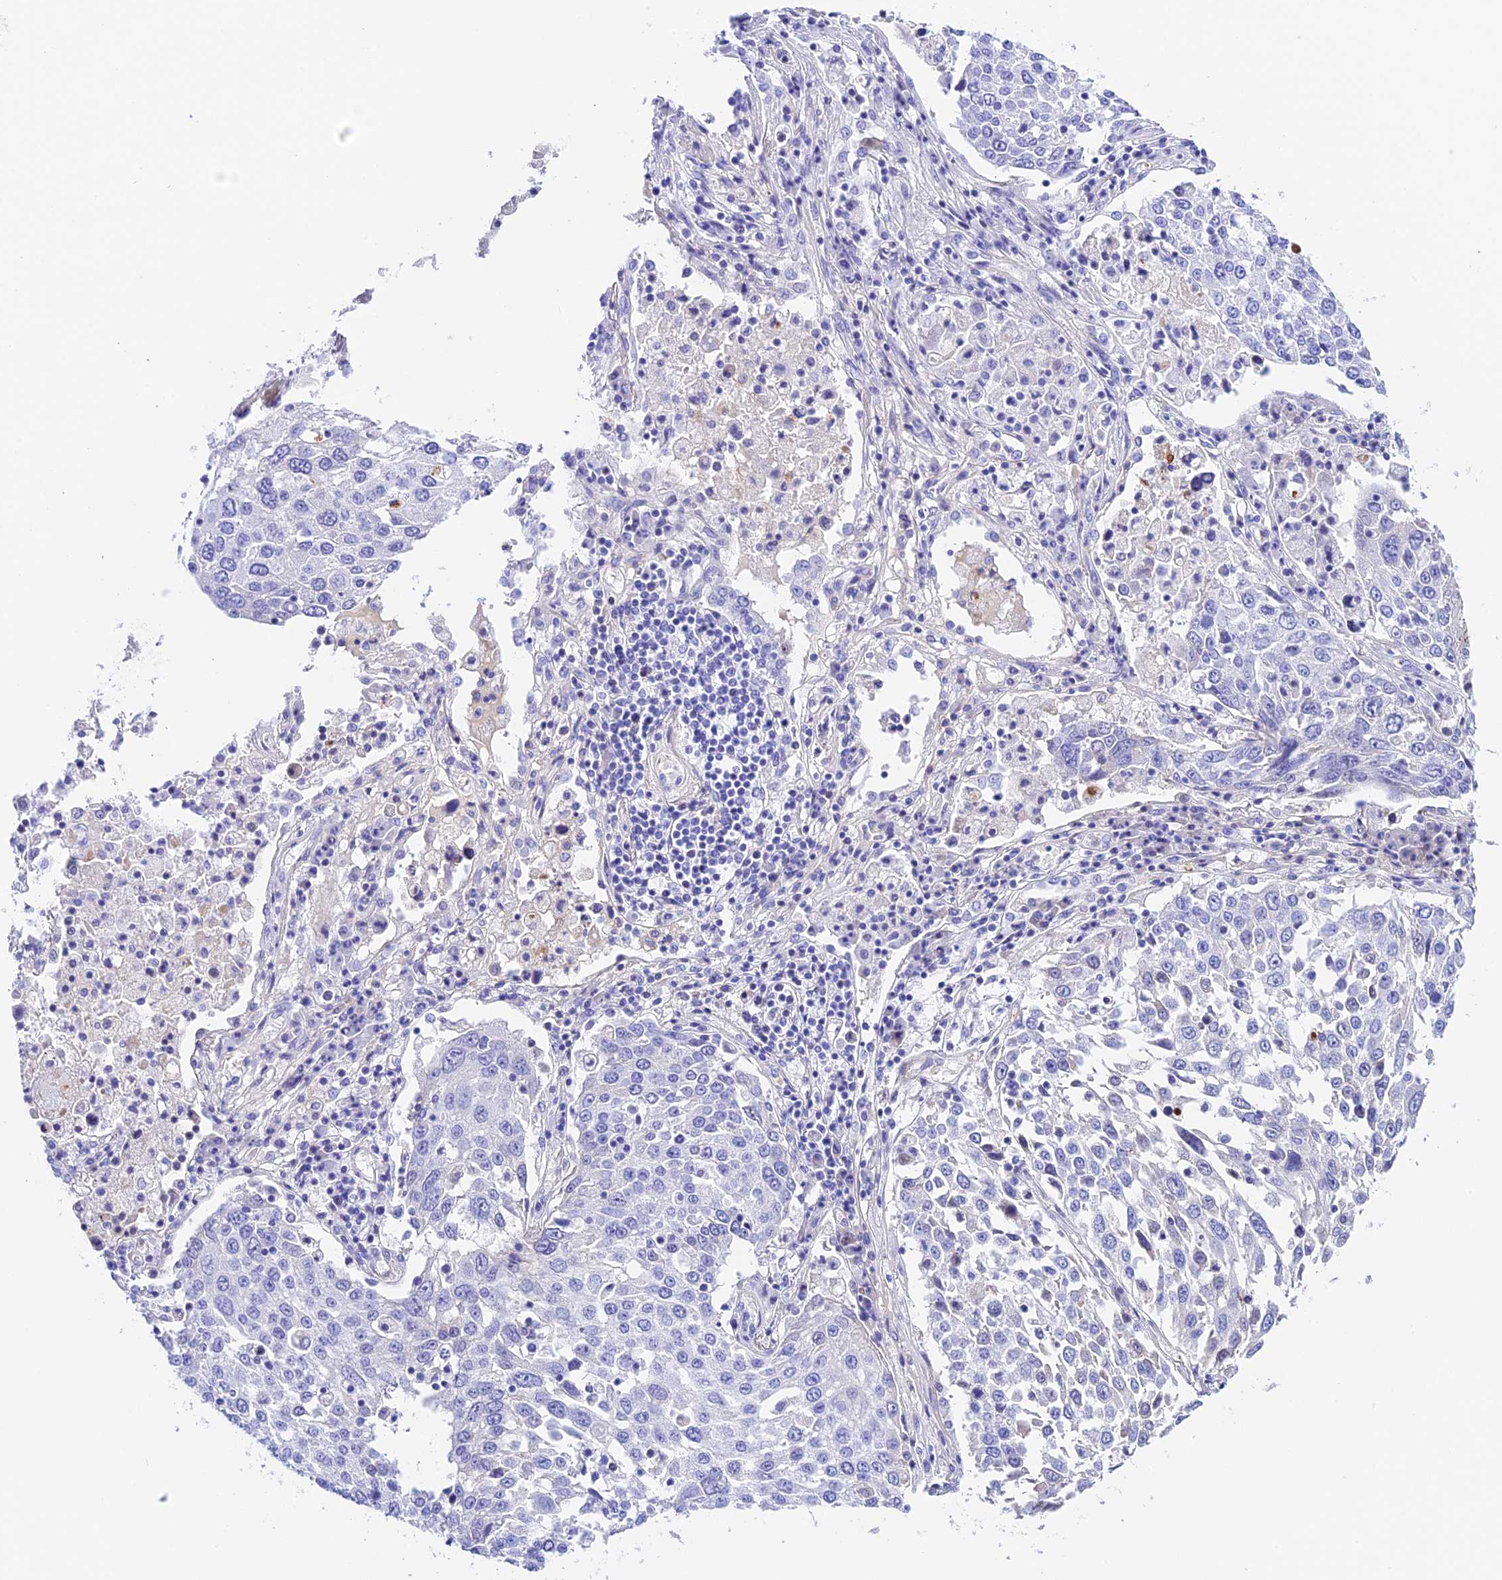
{"staining": {"intensity": "negative", "quantity": "none", "location": "none"}, "tissue": "lung cancer", "cell_type": "Tumor cells", "image_type": "cancer", "snomed": [{"axis": "morphology", "description": "Squamous cell carcinoma, NOS"}, {"axis": "topography", "description": "Lung"}], "caption": "IHC of human lung cancer (squamous cell carcinoma) reveals no staining in tumor cells.", "gene": "PSG11", "patient": {"sex": "male", "age": 65}}